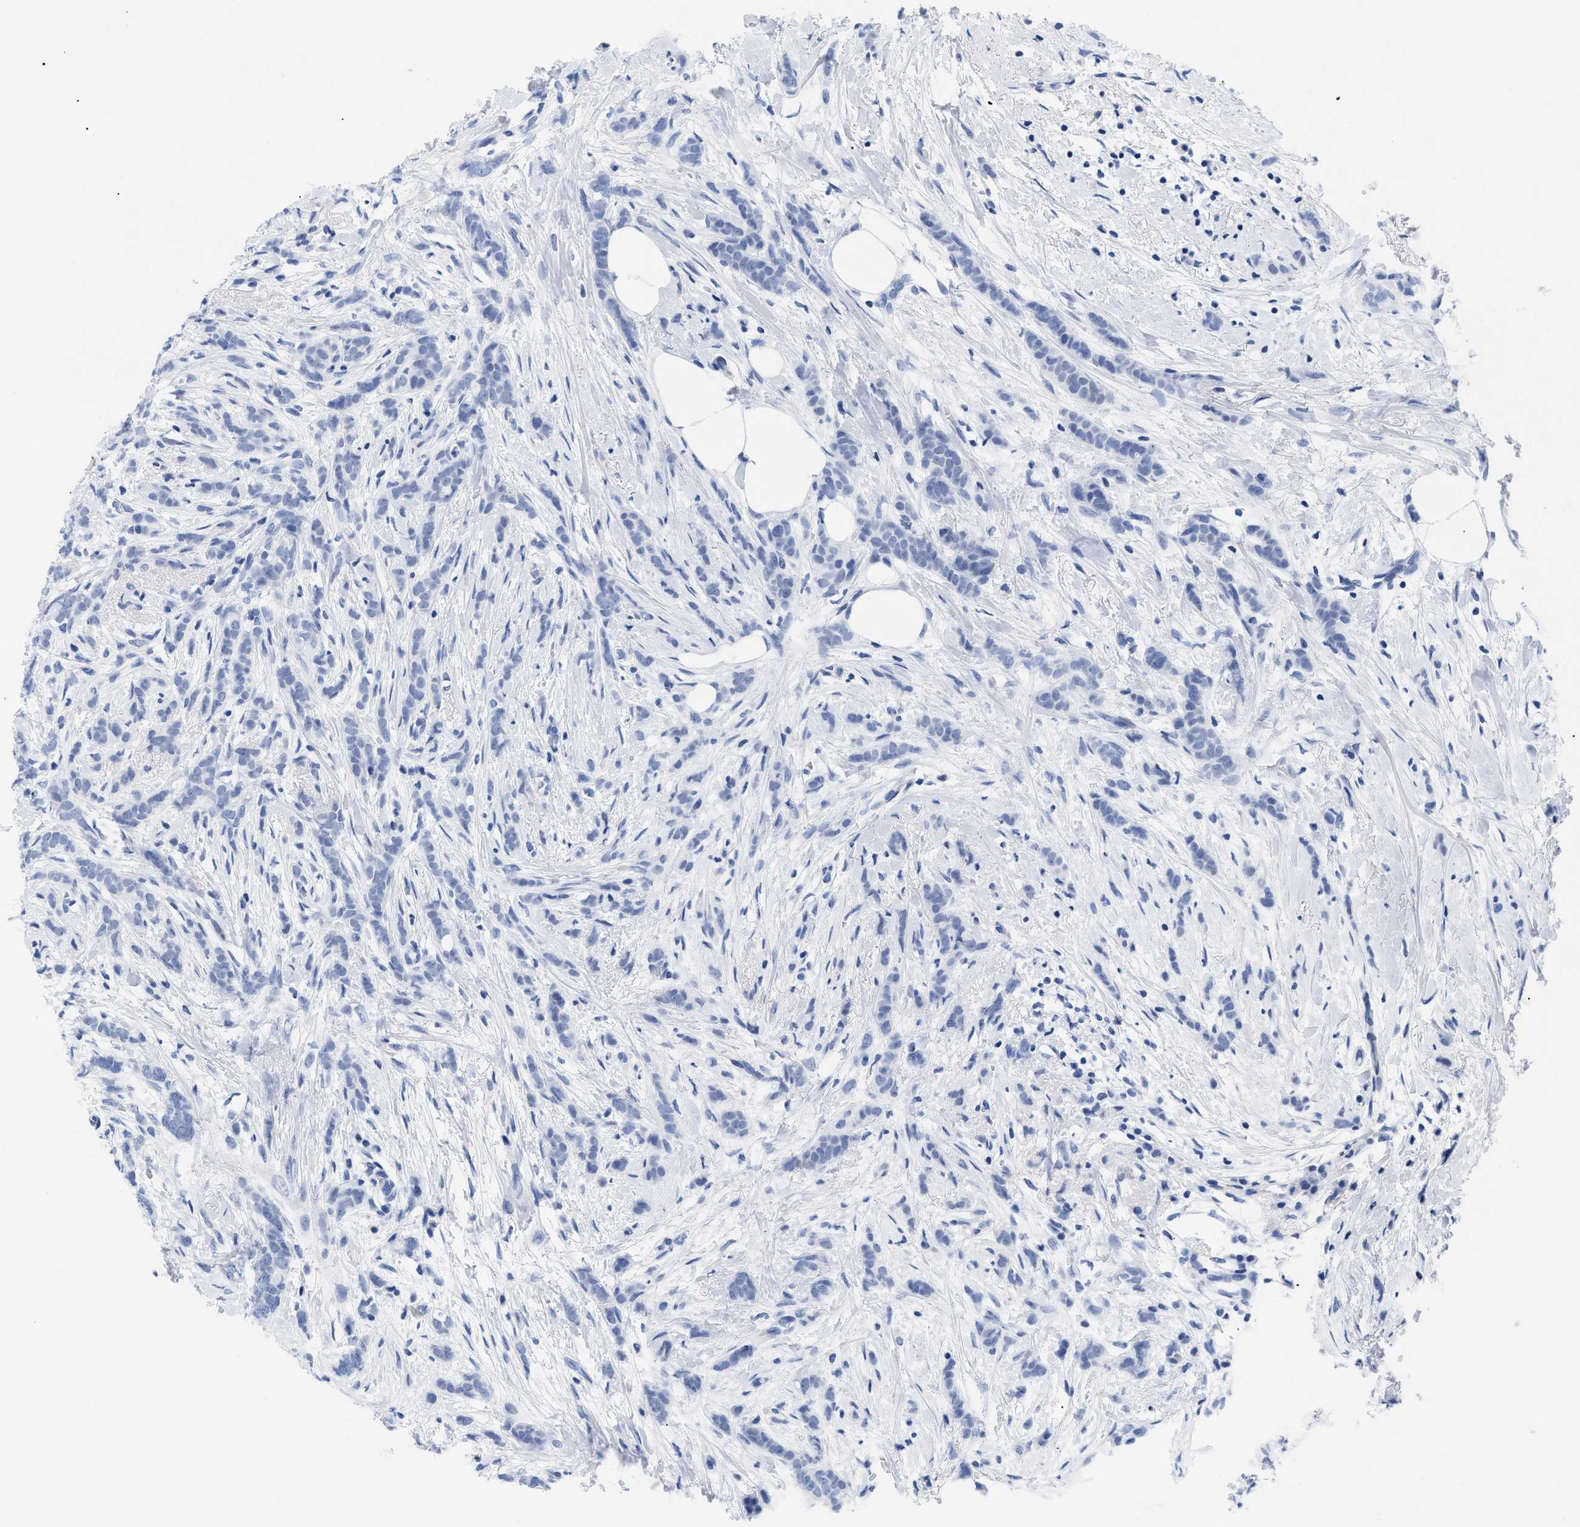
{"staining": {"intensity": "negative", "quantity": "none", "location": "none"}, "tissue": "breast cancer", "cell_type": "Tumor cells", "image_type": "cancer", "snomed": [{"axis": "morphology", "description": "Lobular carcinoma, in situ"}, {"axis": "morphology", "description": "Lobular carcinoma"}, {"axis": "topography", "description": "Breast"}], "caption": "Tumor cells show no significant protein expression in breast cancer.", "gene": "DUSP26", "patient": {"sex": "female", "age": 41}}